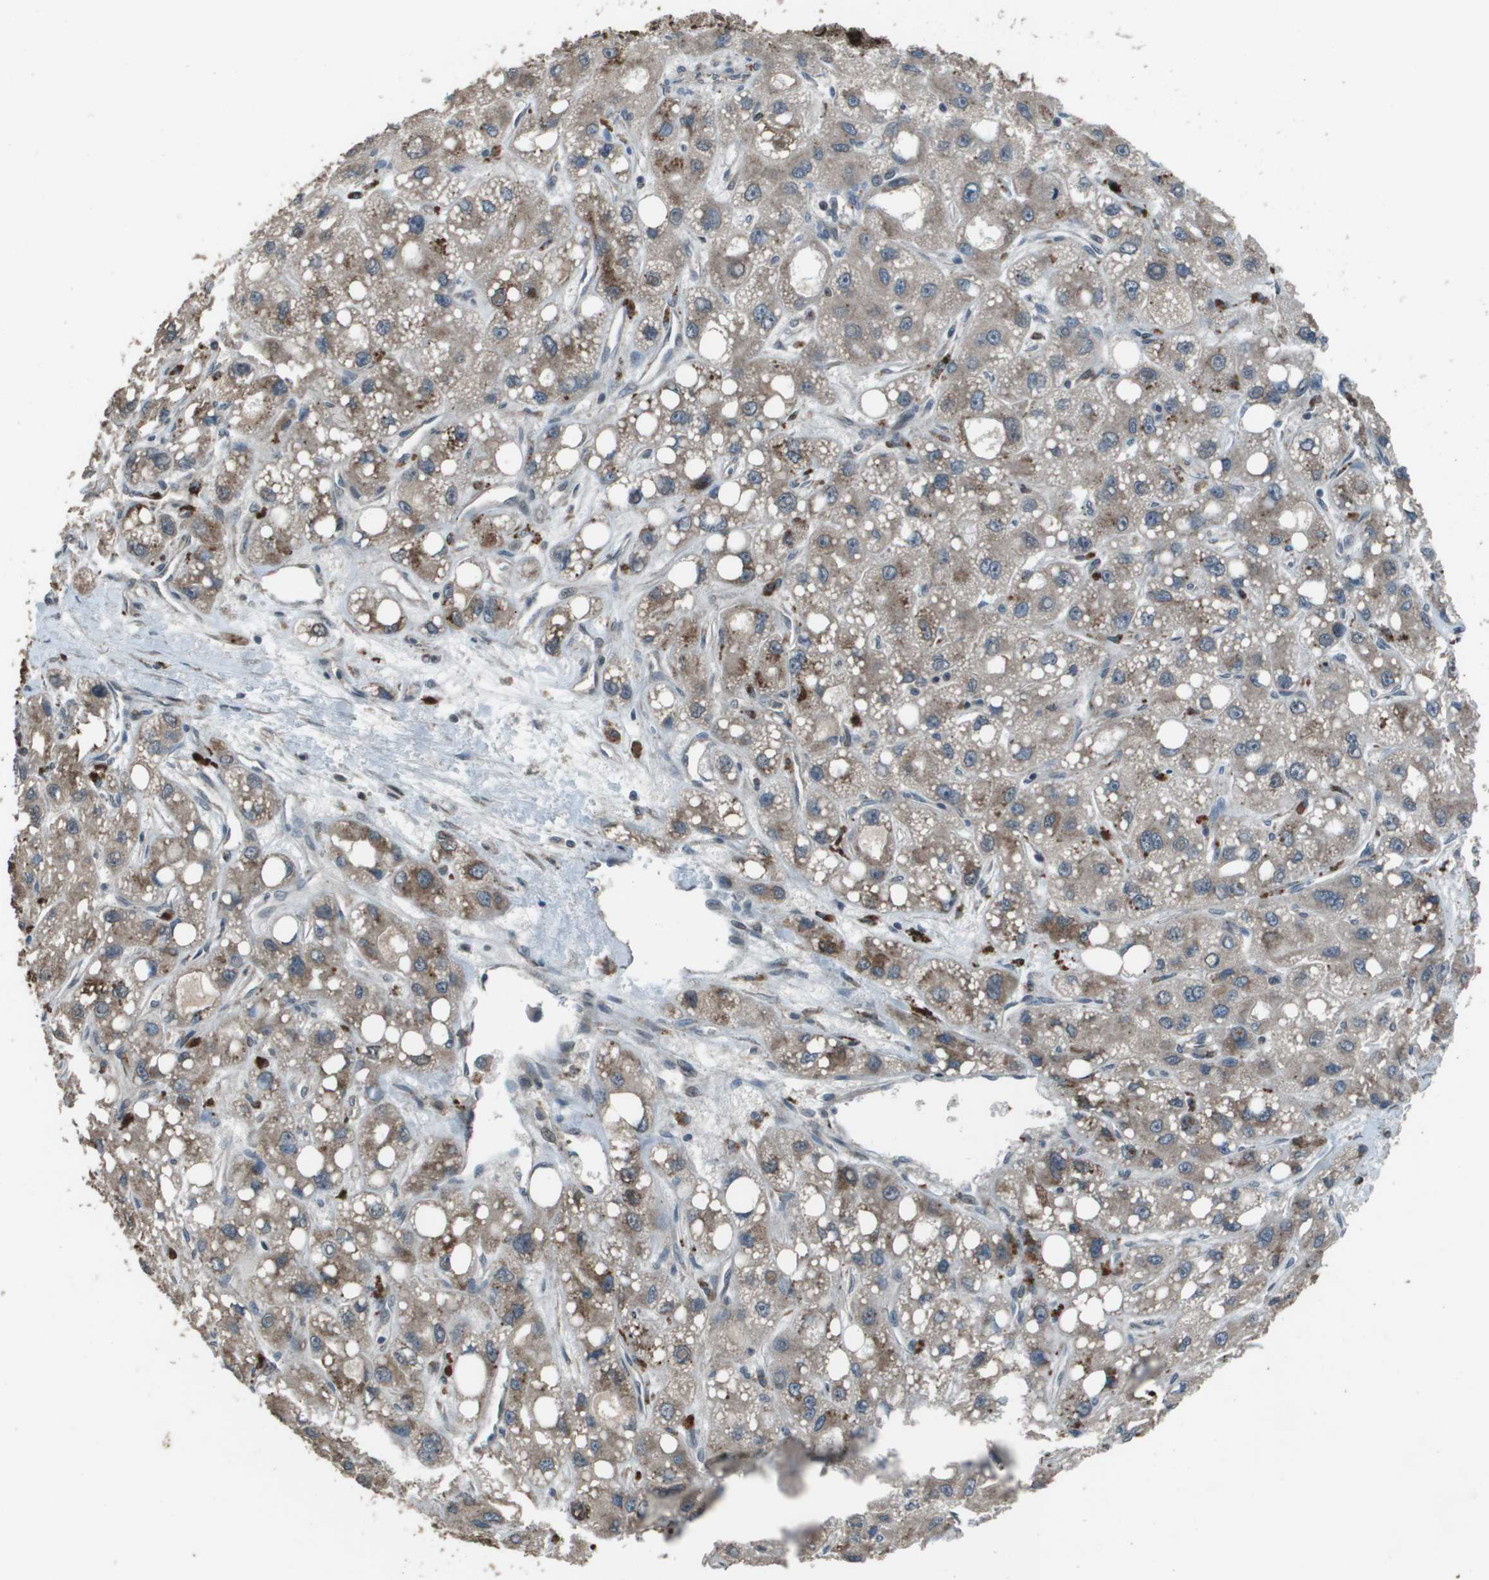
{"staining": {"intensity": "moderate", "quantity": "<25%", "location": "cytoplasmic/membranous"}, "tissue": "liver cancer", "cell_type": "Tumor cells", "image_type": "cancer", "snomed": [{"axis": "morphology", "description": "Carcinoma, Hepatocellular, NOS"}, {"axis": "topography", "description": "Liver"}], "caption": "A histopathology image of liver cancer stained for a protein reveals moderate cytoplasmic/membranous brown staining in tumor cells.", "gene": "GOSR2", "patient": {"sex": "male", "age": 55}}